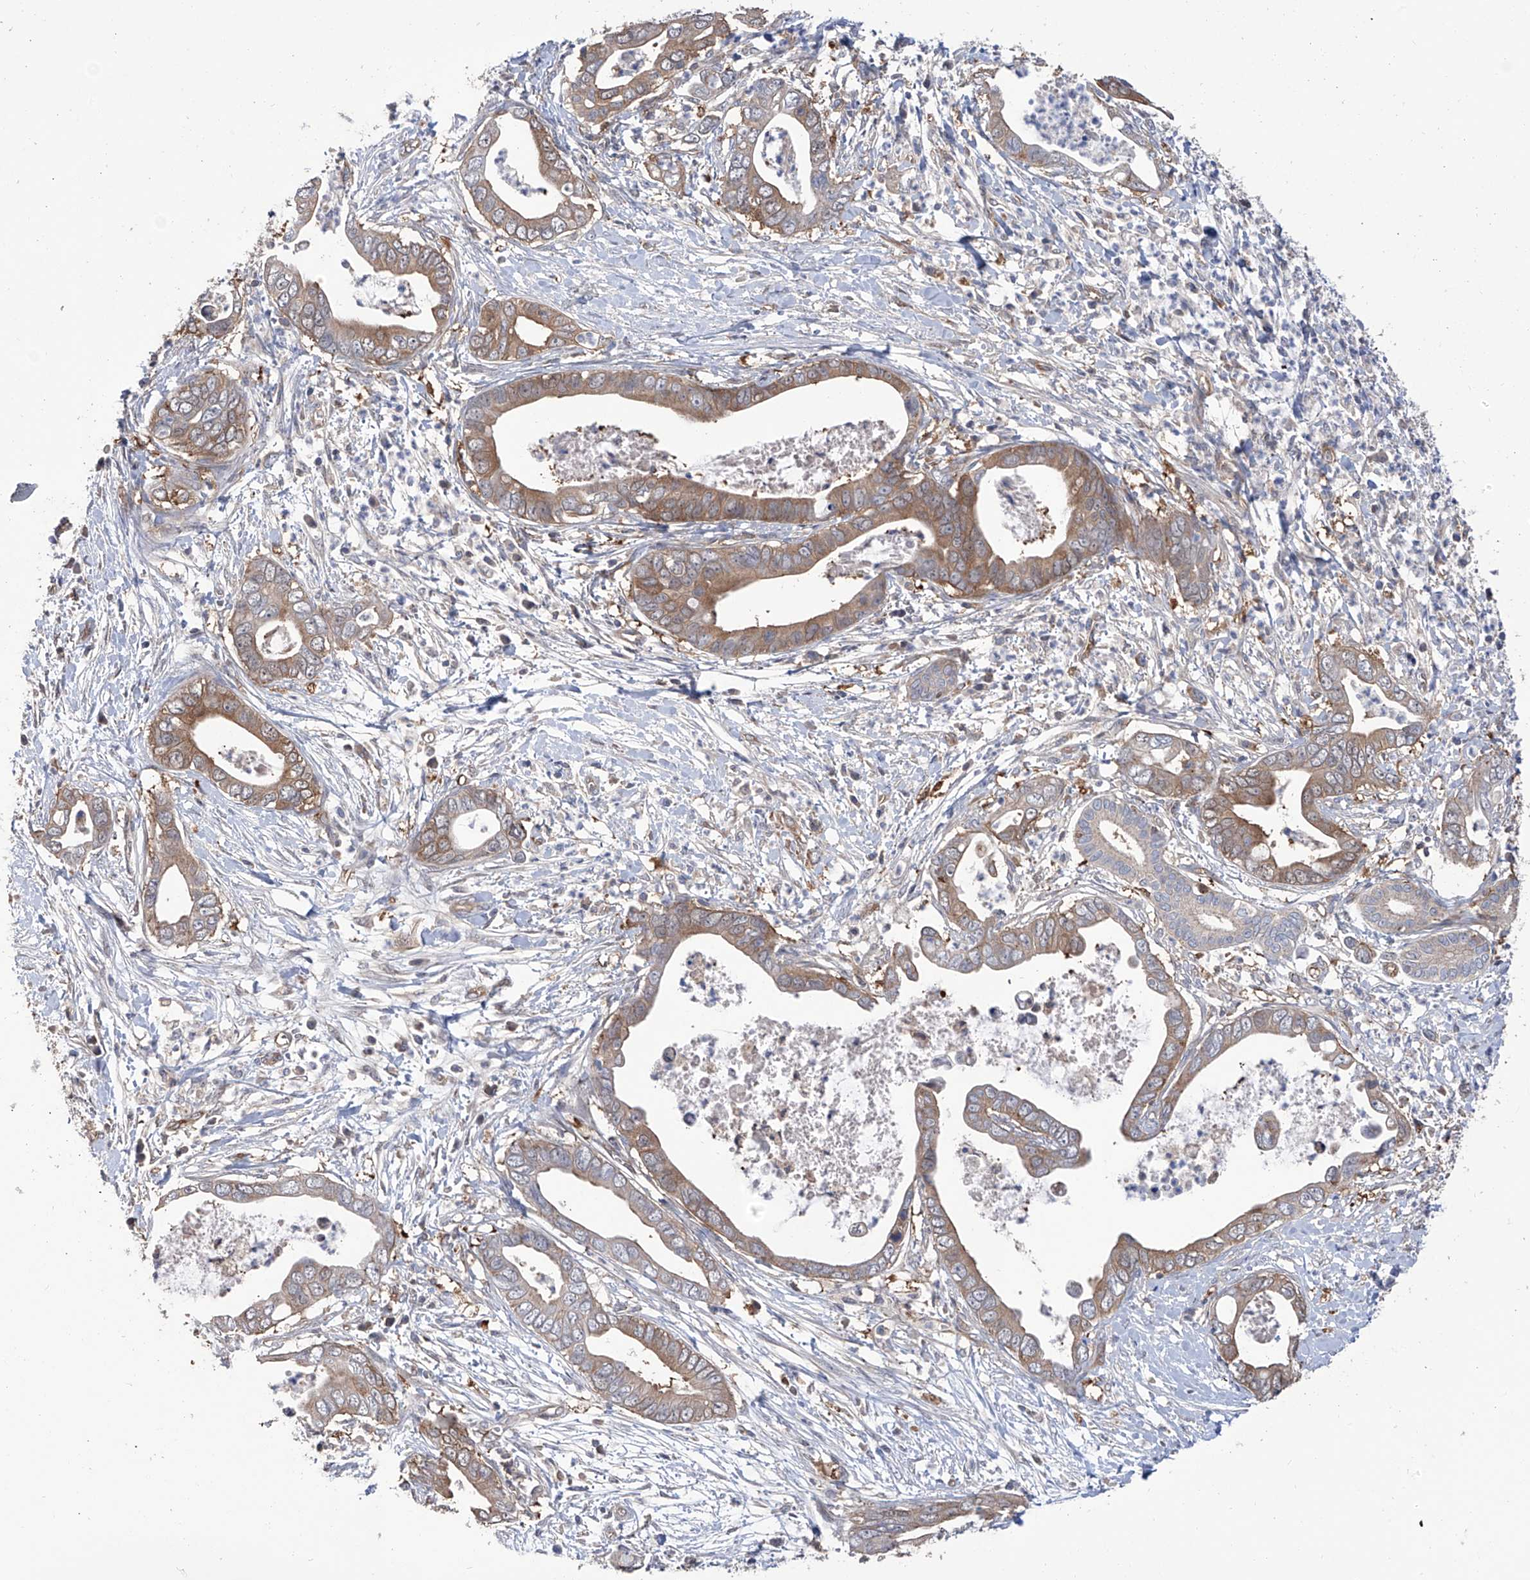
{"staining": {"intensity": "moderate", "quantity": ">75%", "location": "cytoplasmic/membranous"}, "tissue": "pancreatic cancer", "cell_type": "Tumor cells", "image_type": "cancer", "snomed": [{"axis": "morphology", "description": "Adenocarcinoma, NOS"}, {"axis": "topography", "description": "Pancreas"}], "caption": "This photomicrograph displays pancreatic cancer (adenocarcinoma) stained with IHC to label a protein in brown. The cytoplasmic/membranous of tumor cells show moderate positivity for the protein. Nuclei are counter-stained blue.", "gene": "NUDT17", "patient": {"sex": "male", "age": 75}}